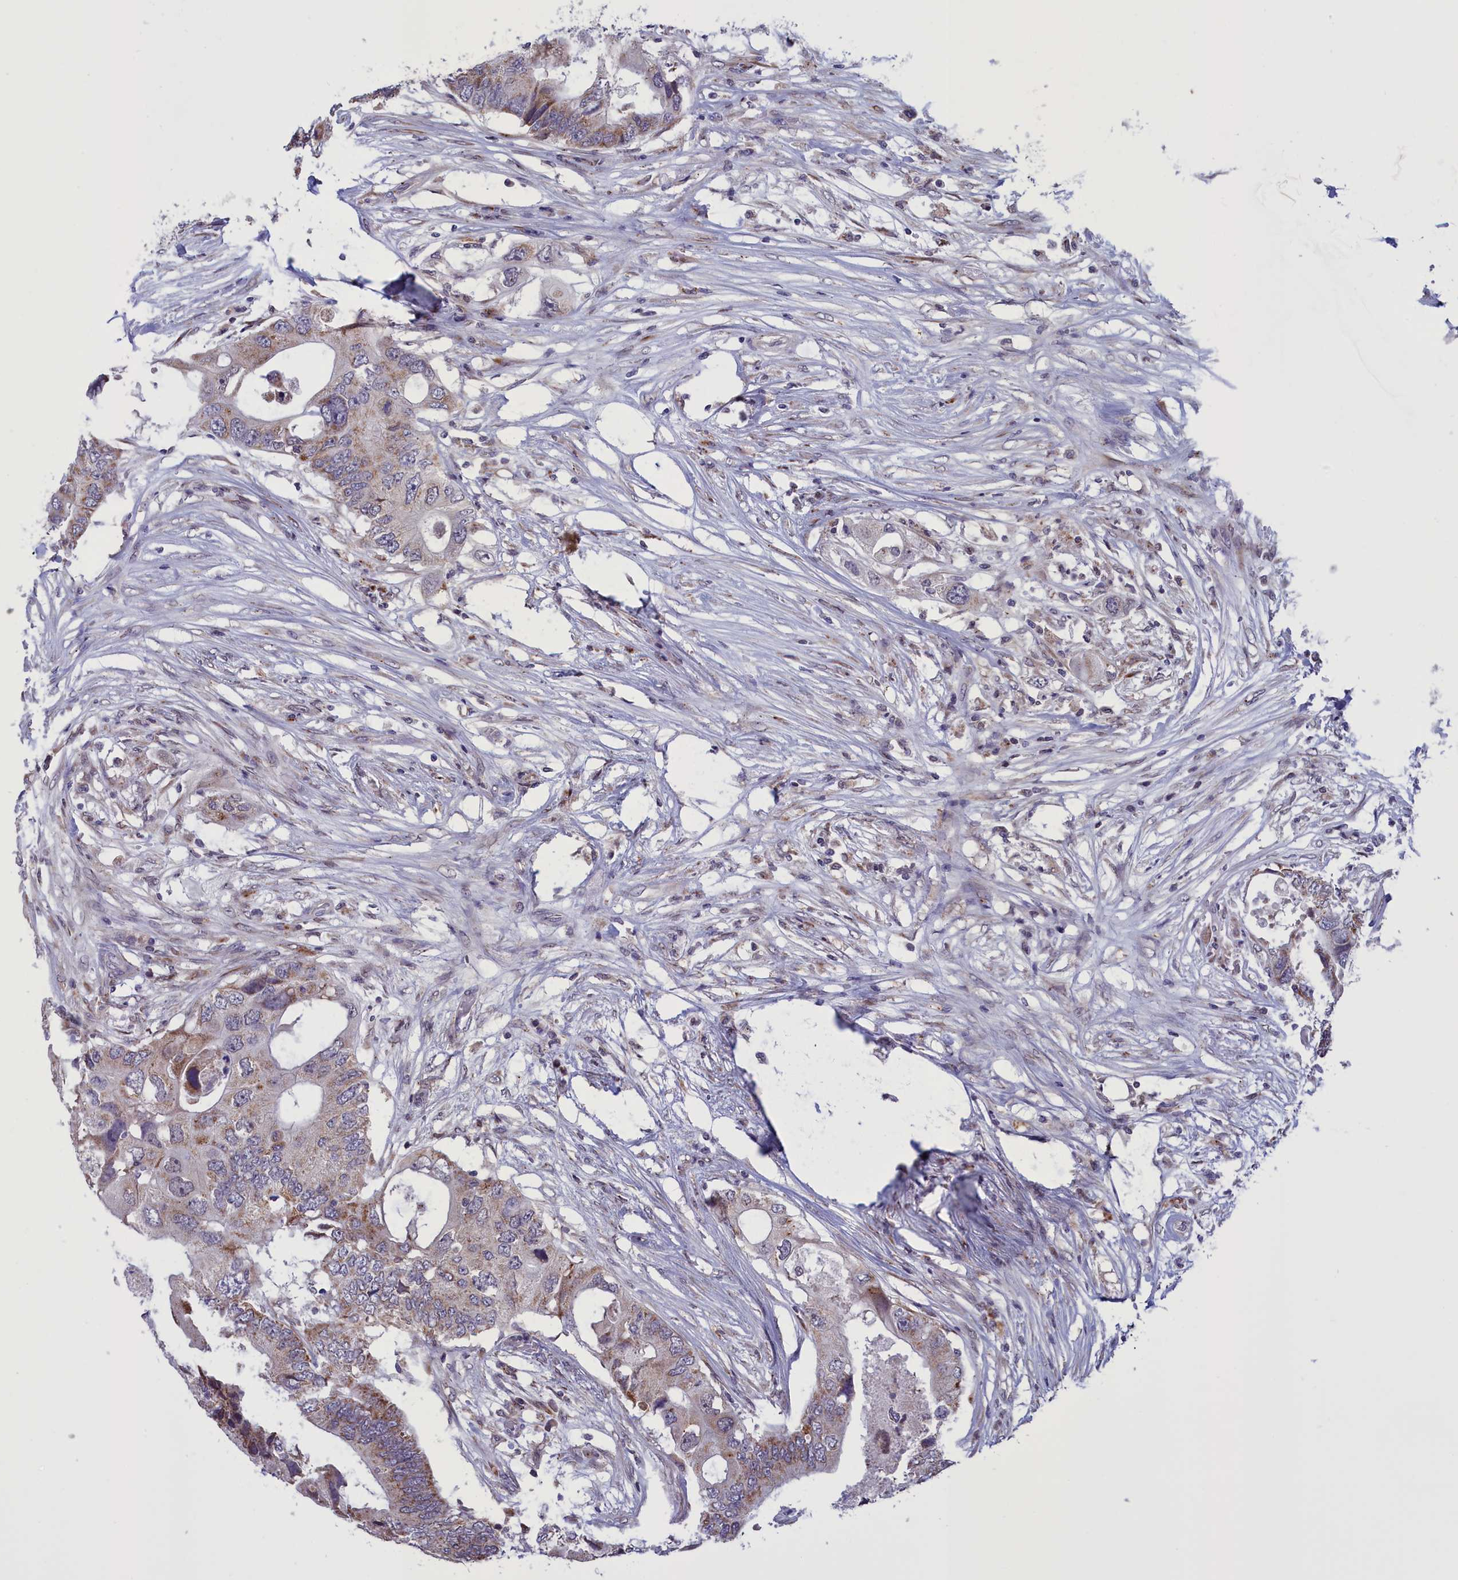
{"staining": {"intensity": "moderate", "quantity": ">75%", "location": "cytoplasmic/membranous"}, "tissue": "colorectal cancer", "cell_type": "Tumor cells", "image_type": "cancer", "snomed": [{"axis": "morphology", "description": "Adenocarcinoma, NOS"}, {"axis": "topography", "description": "Colon"}], "caption": "A photomicrograph showing moderate cytoplasmic/membranous expression in about >75% of tumor cells in colorectal cancer, as visualized by brown immunohistochemical staining.", "gene": "PARS2", "patient": {"sex": "male", "age": 71}}